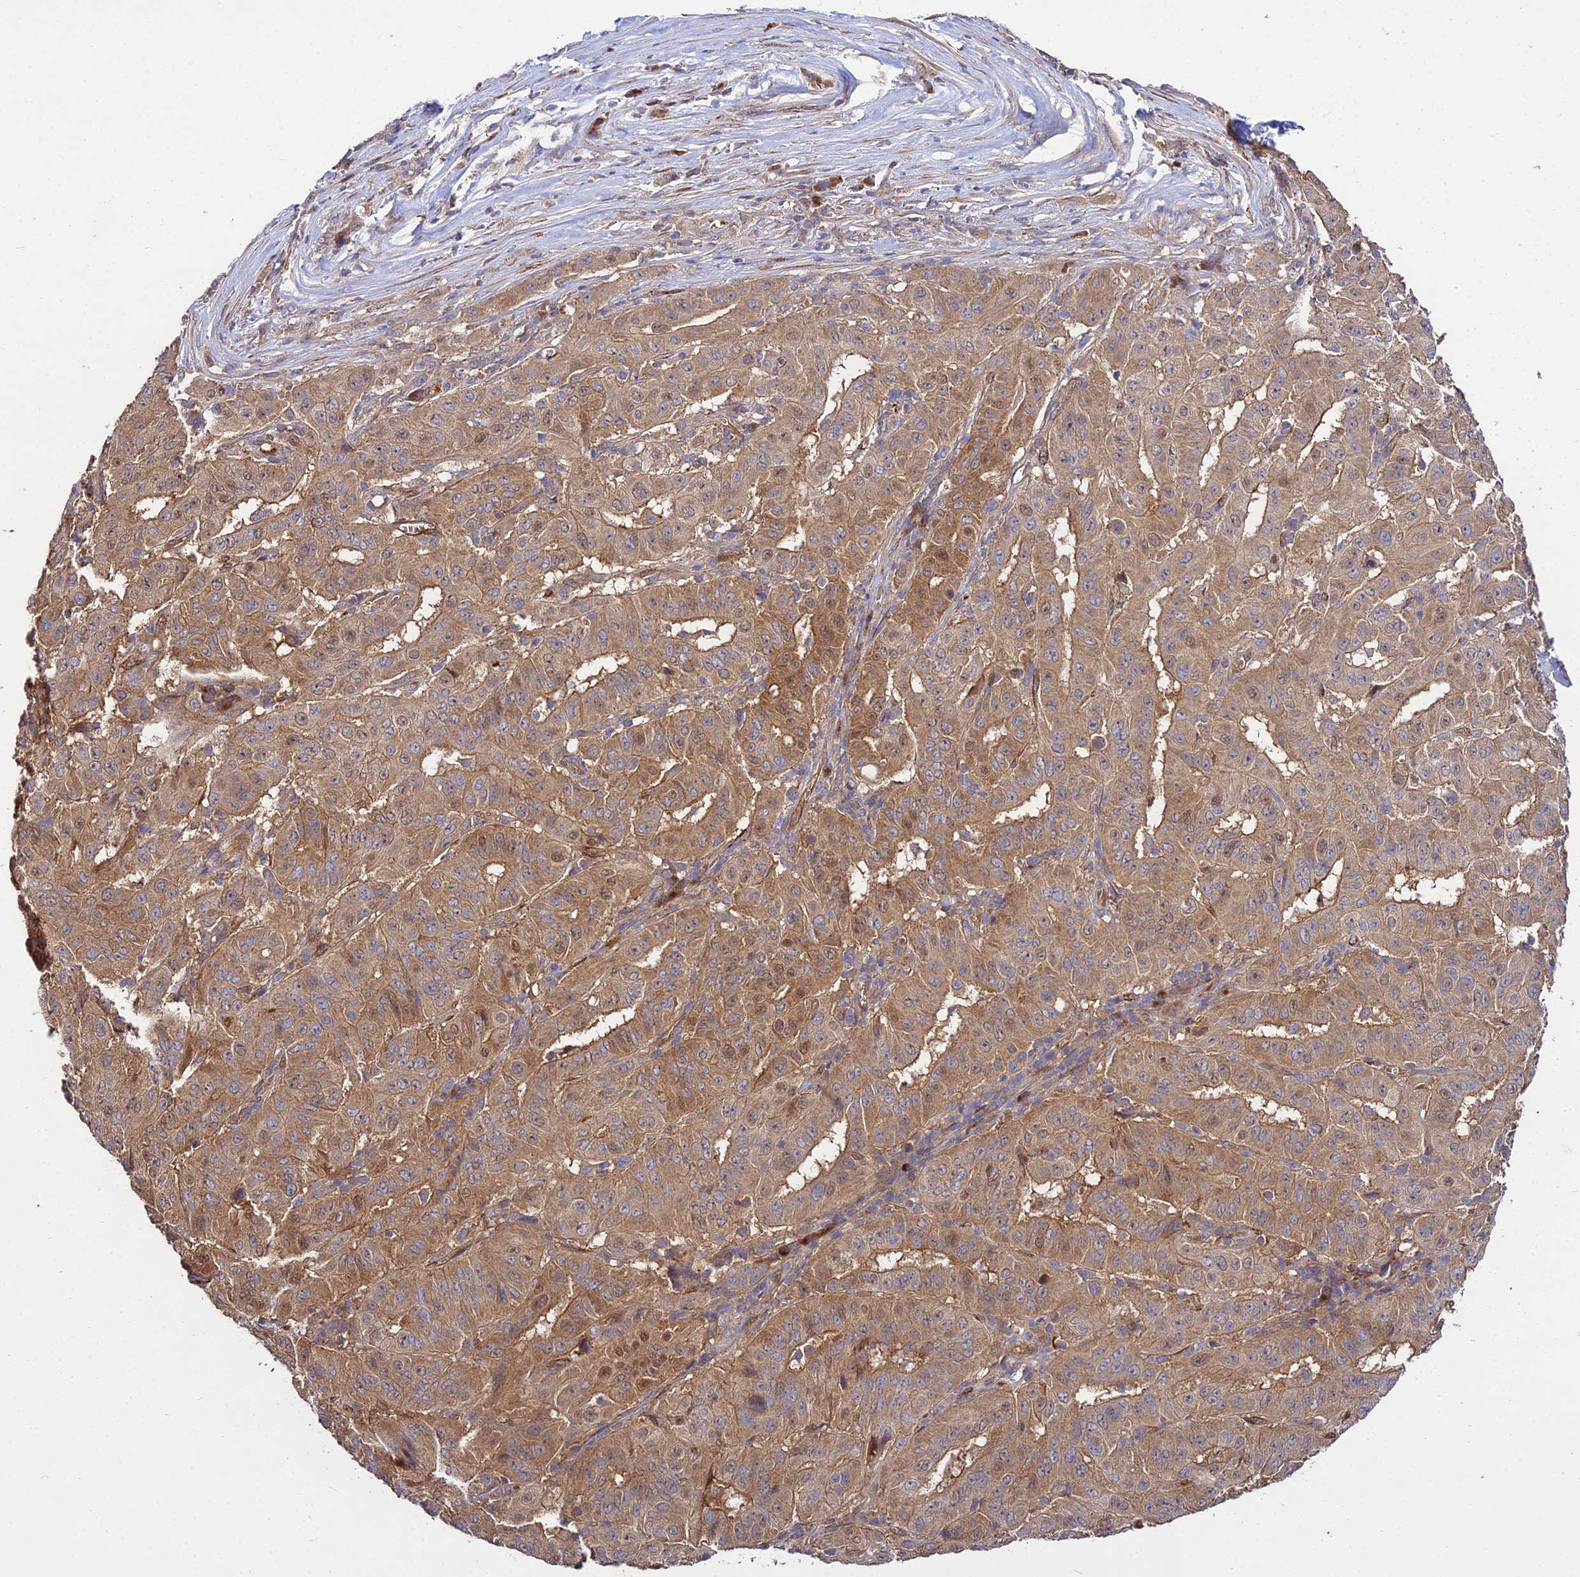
{"staining": {"intensity": "moderate", "quantity": "25%-75%", "location": "cytoplasmic/membranous,nuclear"}, "tissue": "pancreatic cancer", "cell_type": "Tumor cells", "image_type": "cancer", "snomed": [{"axis": "morphology", "description": "Adenocarcinoma, NOS"}, {"axis": "topography", "description": "Pancreas"}], "caption": "Tumor cells show medium levels of moderate cytoplasmic/membranous and nuclear expression in approximately 25%-75% of cells in human adenocarcinoma (pancreatic).", "gene": "GRTP1", "patient": {"sex": "male", "age": 63}}